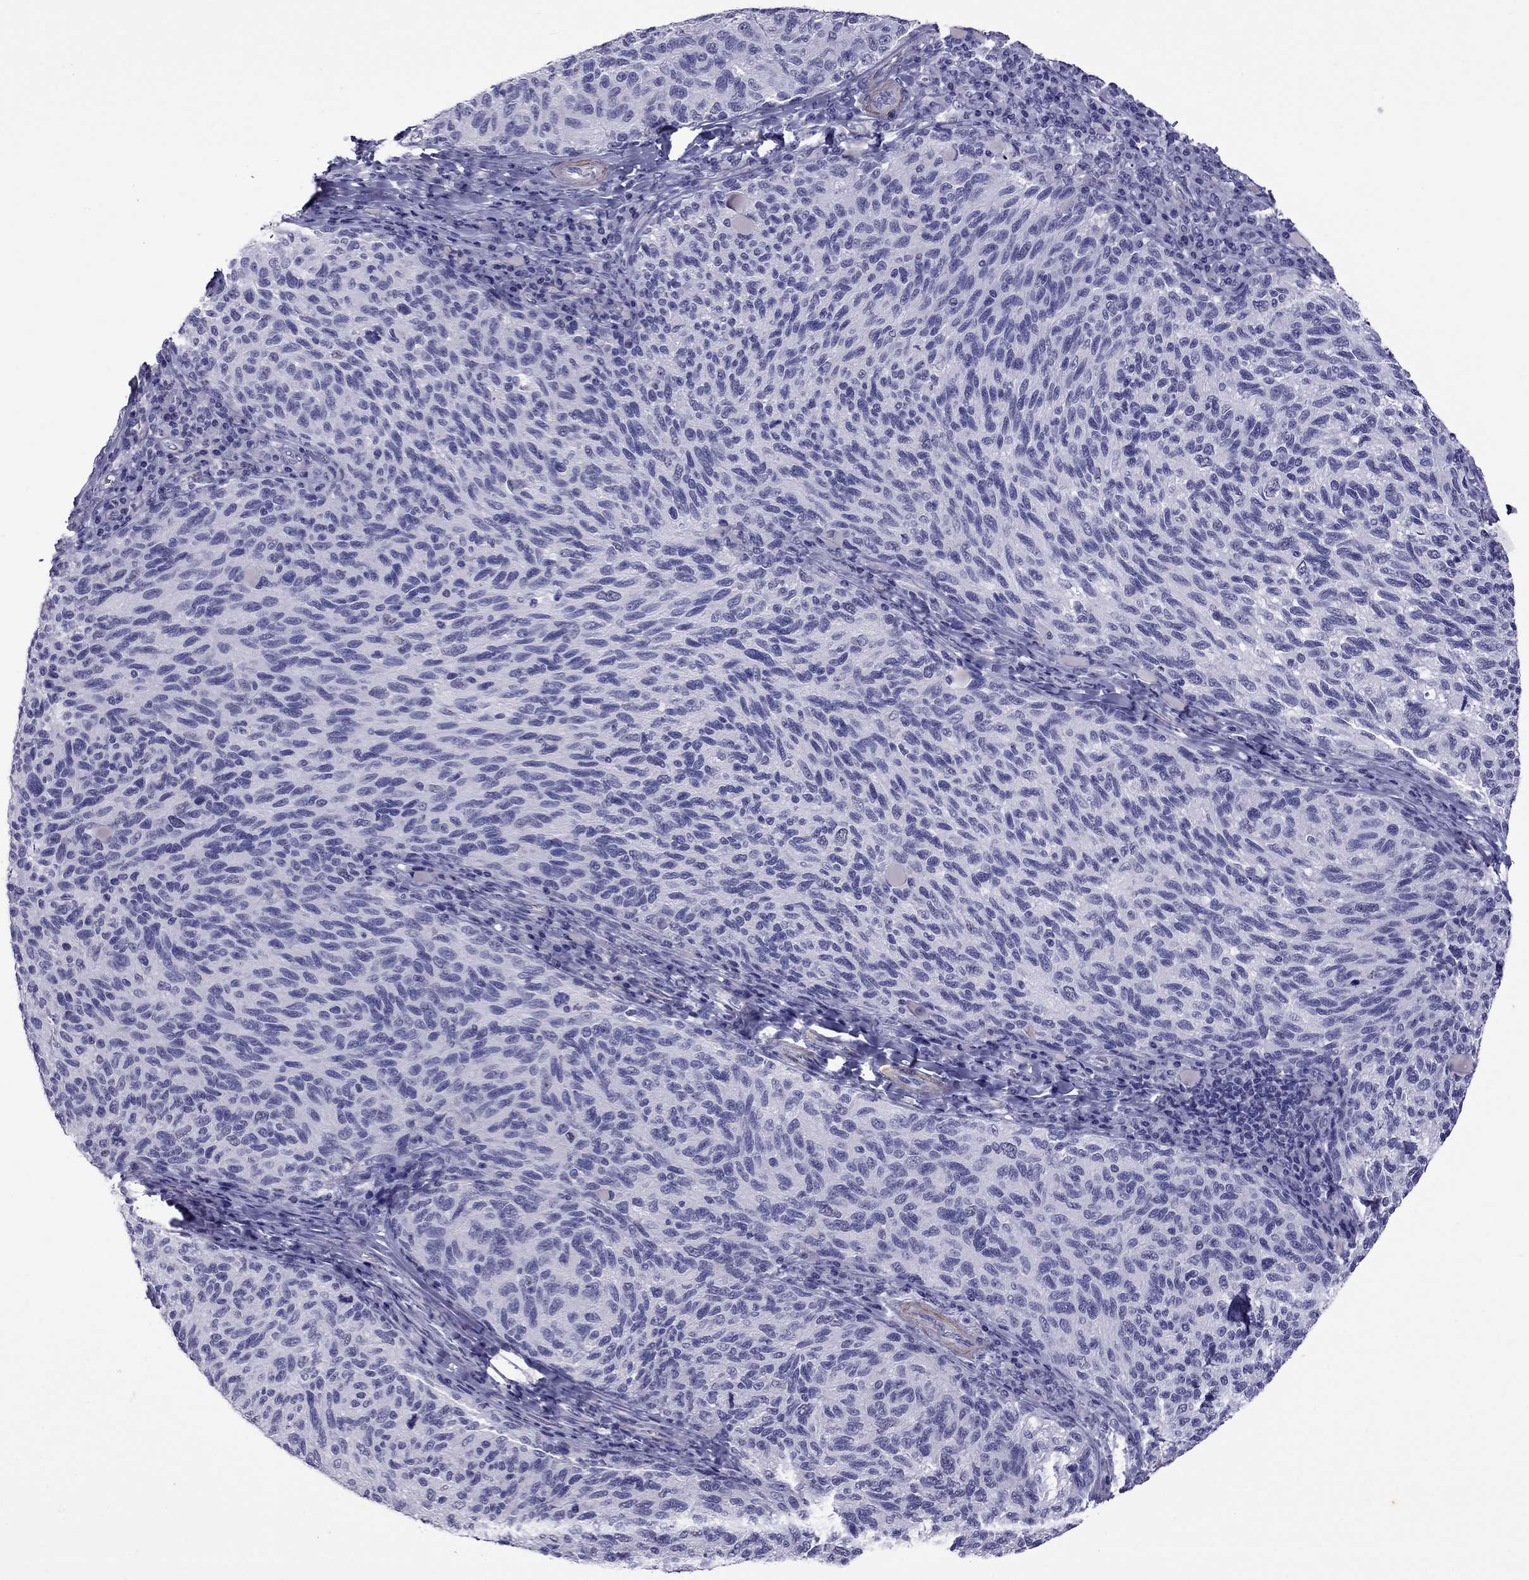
{"staining": {"intensity": "negative", "quantity": "none", "location": "none"}, "tissue": "melanoma", "cell_type": "Tumor cells", "image_type": "cancer", "snomed": [{"axis": "morphology", "description": "Malignant melanoma, NOS"}, {"axis": "topography", "description": "Skin"}], "caption": "This histopathology image is of malignant melanoma stained with IHC to label a protein in brown with the nuclei are counter-stained blue. There is no expression in tumor cells. (DAB immunohistochemistry (IHC) visualized using brightfield microscopy, high magnification).", "gene": "CHRNA5", "patient": {"sex": "female", "age": 73}}